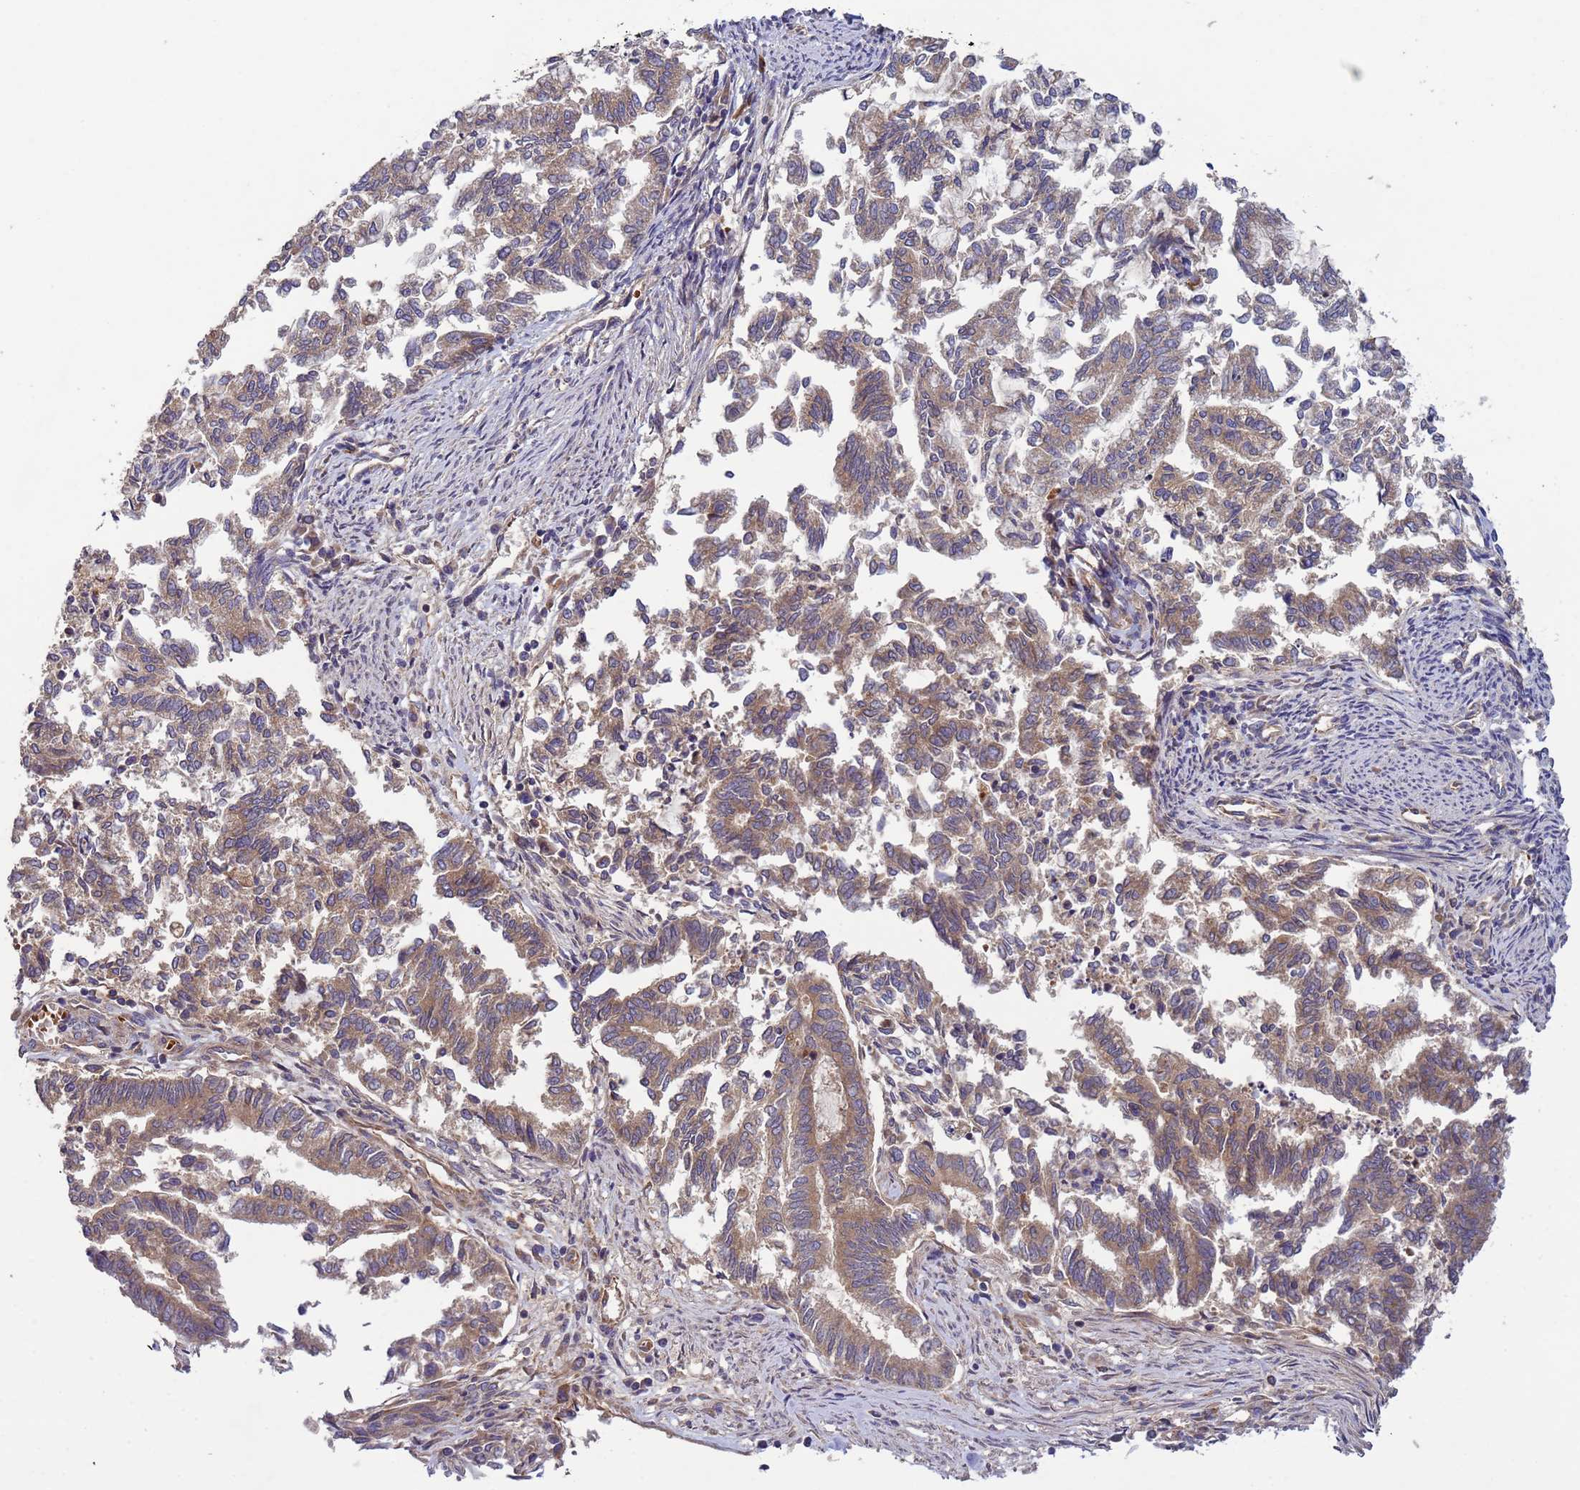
{"staining": {"intensity": "weak", "quantity": ">75%", "location": "cytoplasmic/membranous"}, "tissue": "endometrial cancer", "cell_type": "Tumor cells", "image_type": "cancer", "snomed": [{"axis": "morphology", "description": "Adenocarcinoma, NOS"}, {"axis": "topography", "description": "Endometrium"}], "caption": "This micrograph demonstrates endometrial adenocarcinoma stained with IHC to label a protein in brown. The cytoplasmic/membranous of tumor cells show weak positivity for the protein. Nuclei are counter-stained blue.", "gene": "RAB10", "patient": {"sex": "female", "age": 79}}